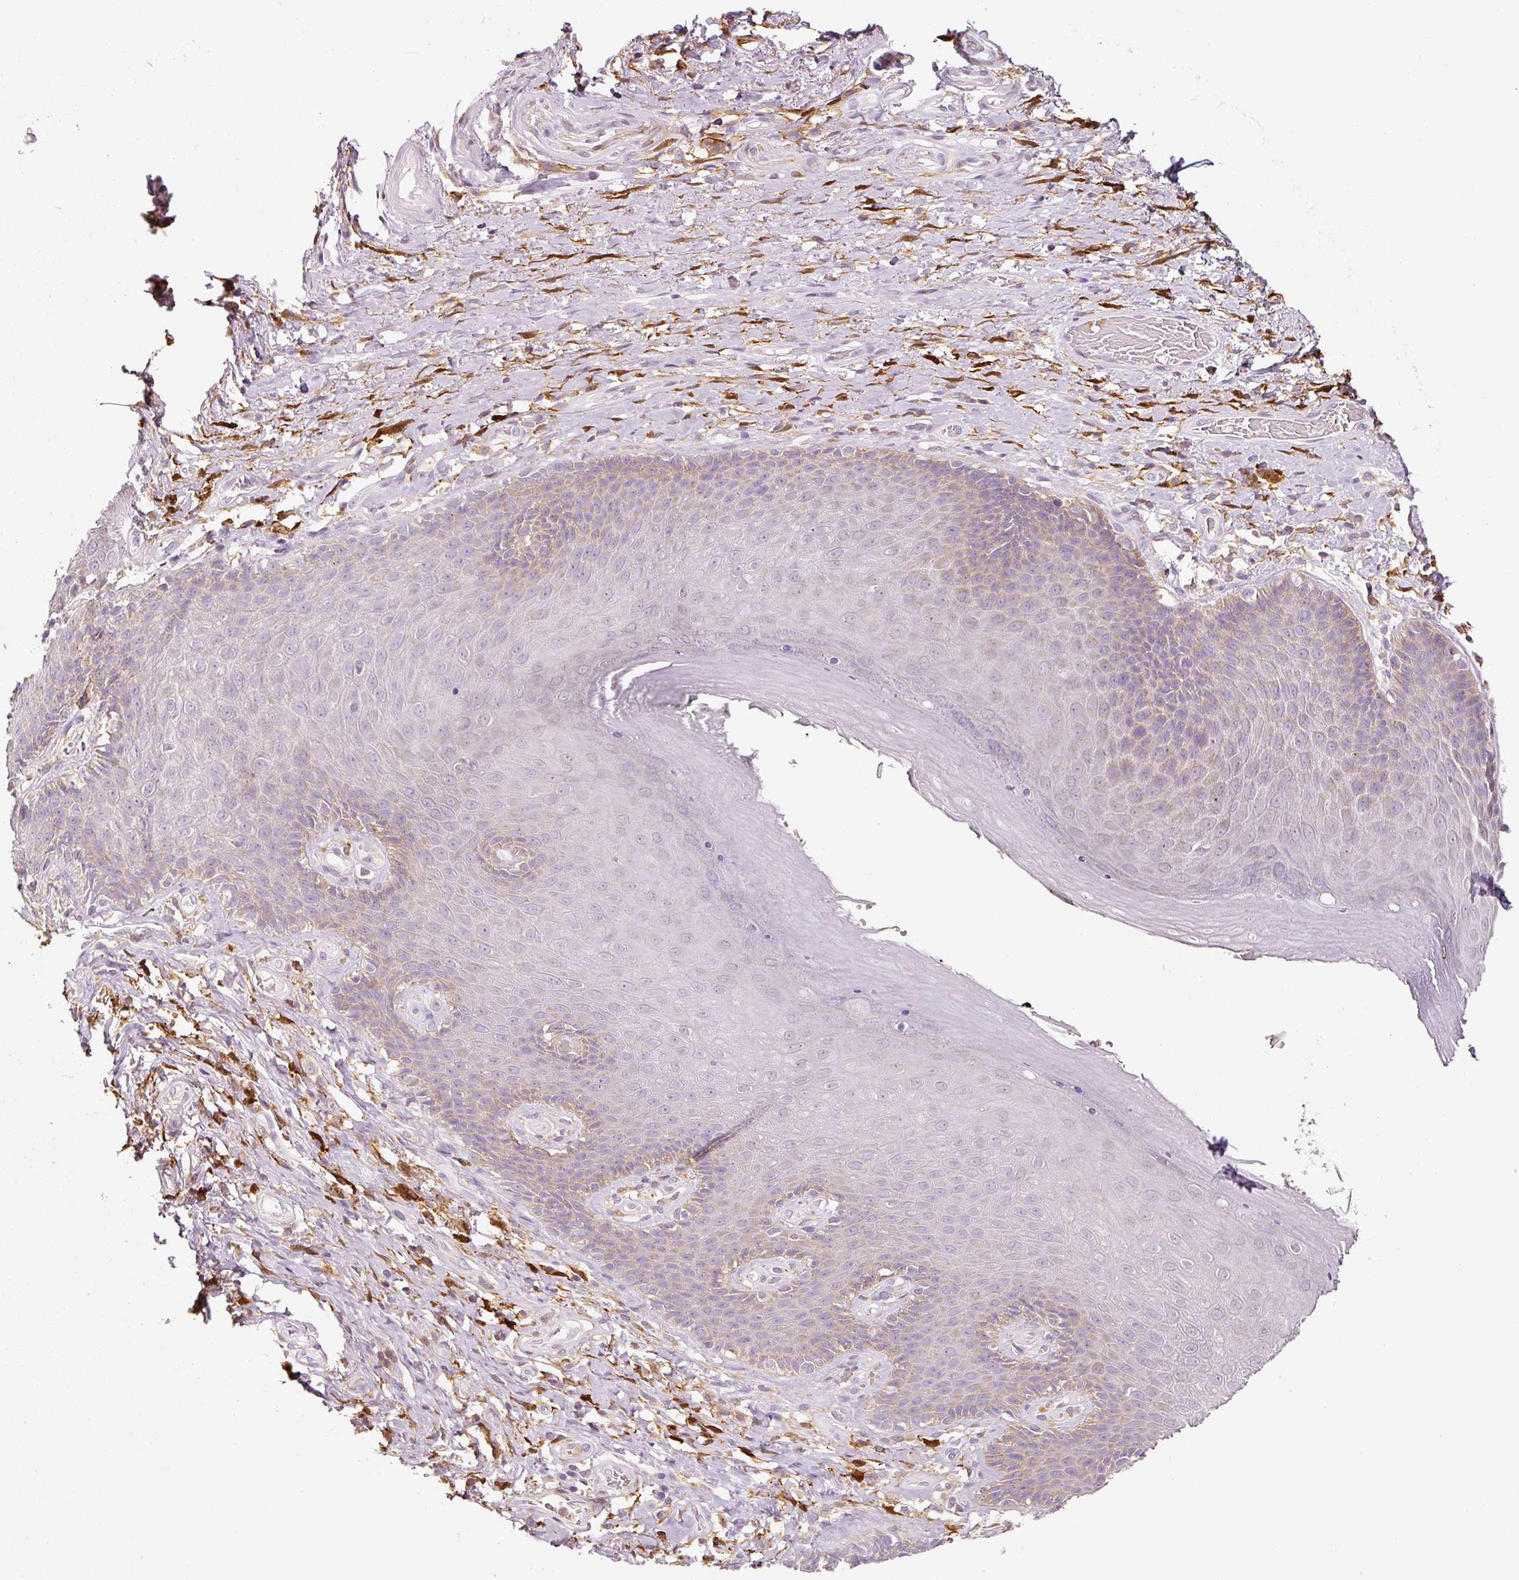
{"staining": {"intensity": "weak", "quantity": "<25%", "location": "cytoplasmic/membranous"}, "tissue": "skin", "cell_type": "Epidermal cells", "image_type": "normal", "snomed": [{"axis": "morphology", "description": "Normal tissue, NOS"}, {"axis": "topography", "description": "Anal"}, {"axis": "topography", "description": "Peripheral nerve tissue"}], "caption": "High power microscopy image of an immunohistochemistry histopathology image of benign skin, revealing no significant positivity in epidermal cells.", "gene": "IQGAP2", "patient": {"sex": "male", "age": 53}}